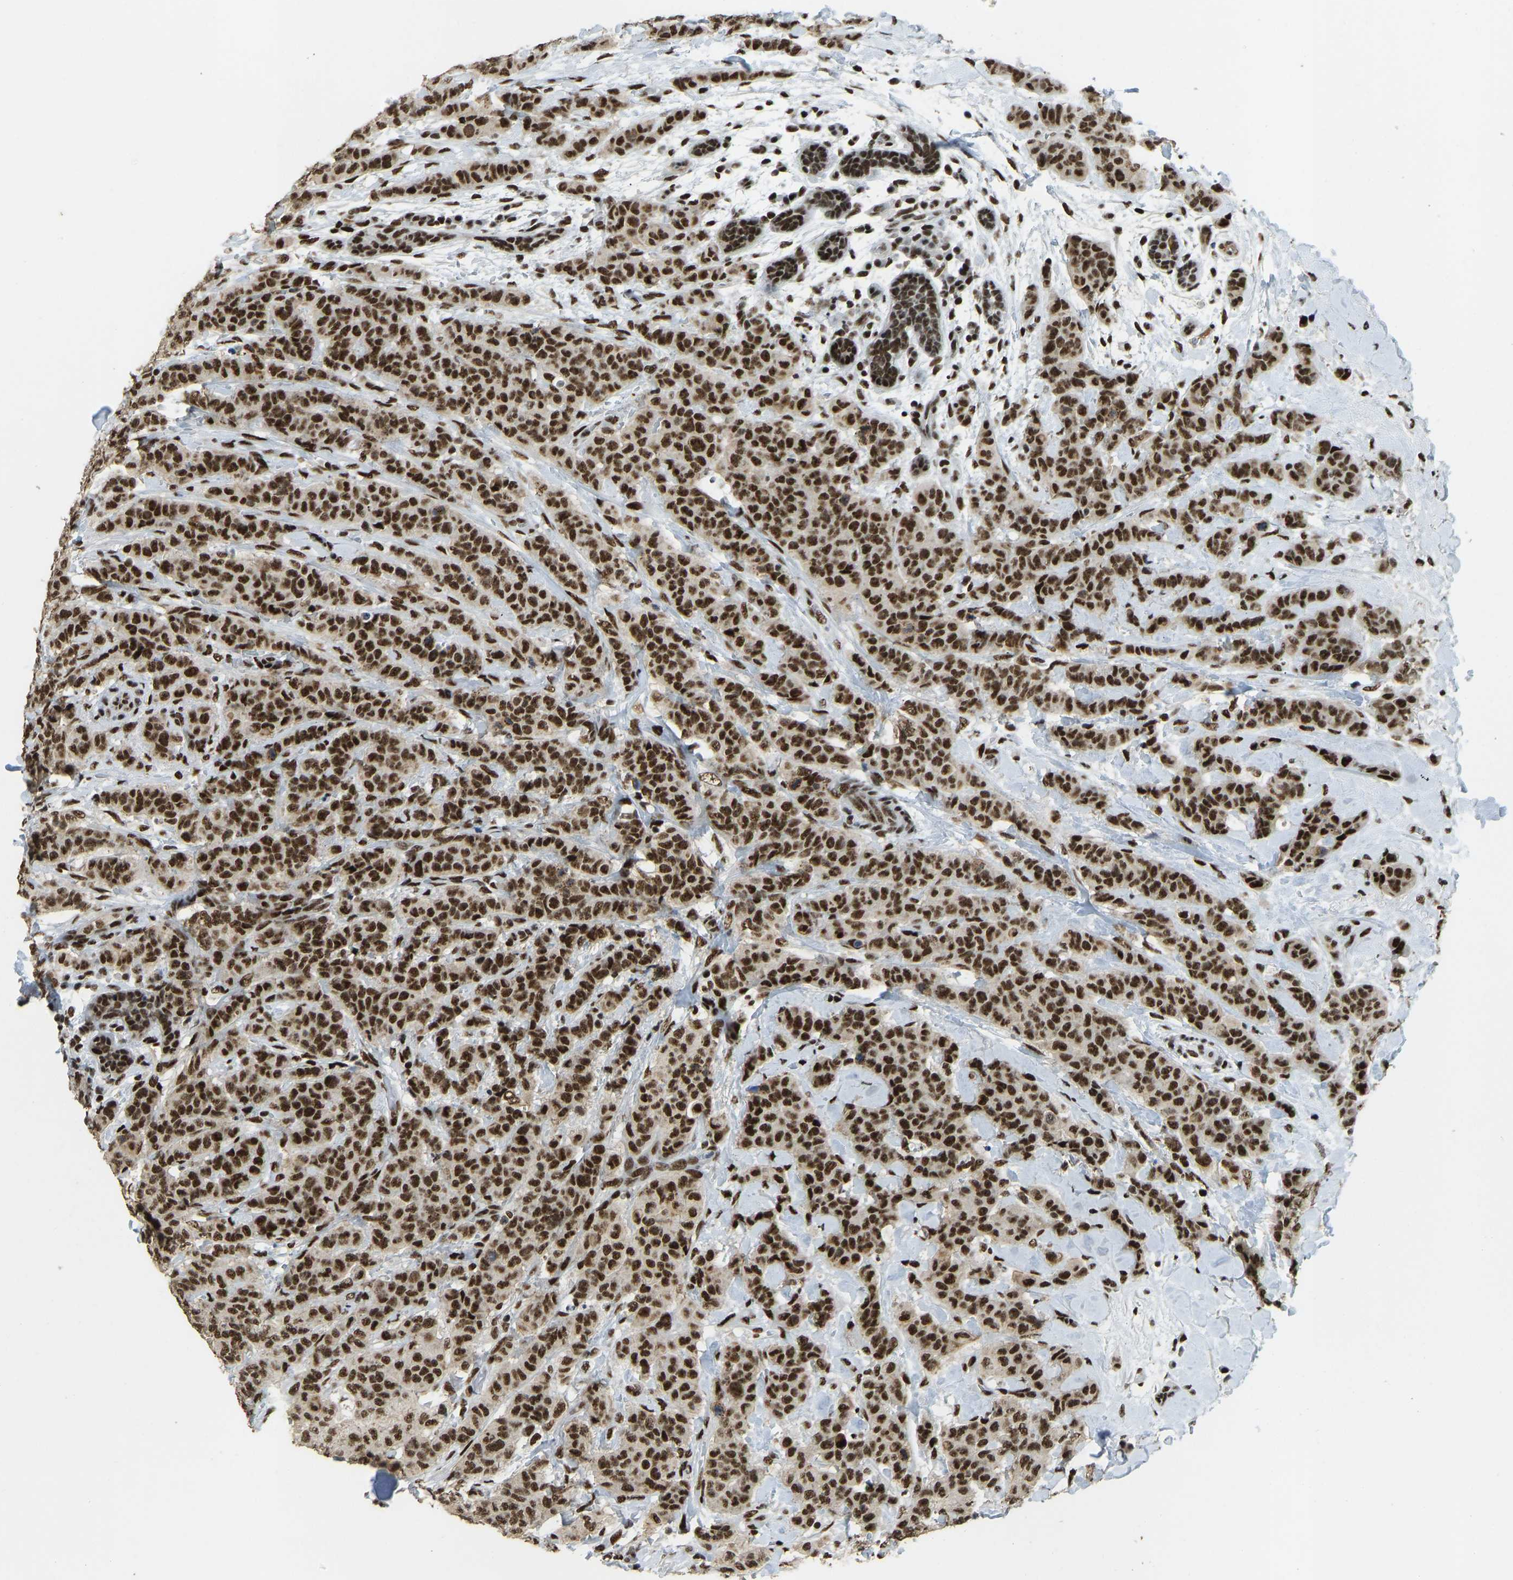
{"staining": {"intensity": "strong", "quantity": ">75%", "location": "nuclear"}, "tissue": "breast cancer", "cell_type": "Tumor cells", "image_type": "cancer", "snomed": [{"axis": "morphology", "description": "Normal tissue, NOS"}, {"axis": "morphology", "description": "Duct carcinoma"}, {"axis": "topography", "description": "Breast"}], "caption": "Protein analysis of breast cancer tissue exhibits strong nuclear staining in approximately >75% of tumor cells.", "gene": "FOXK1", "patient": {"sex": "female", "age": 40}}